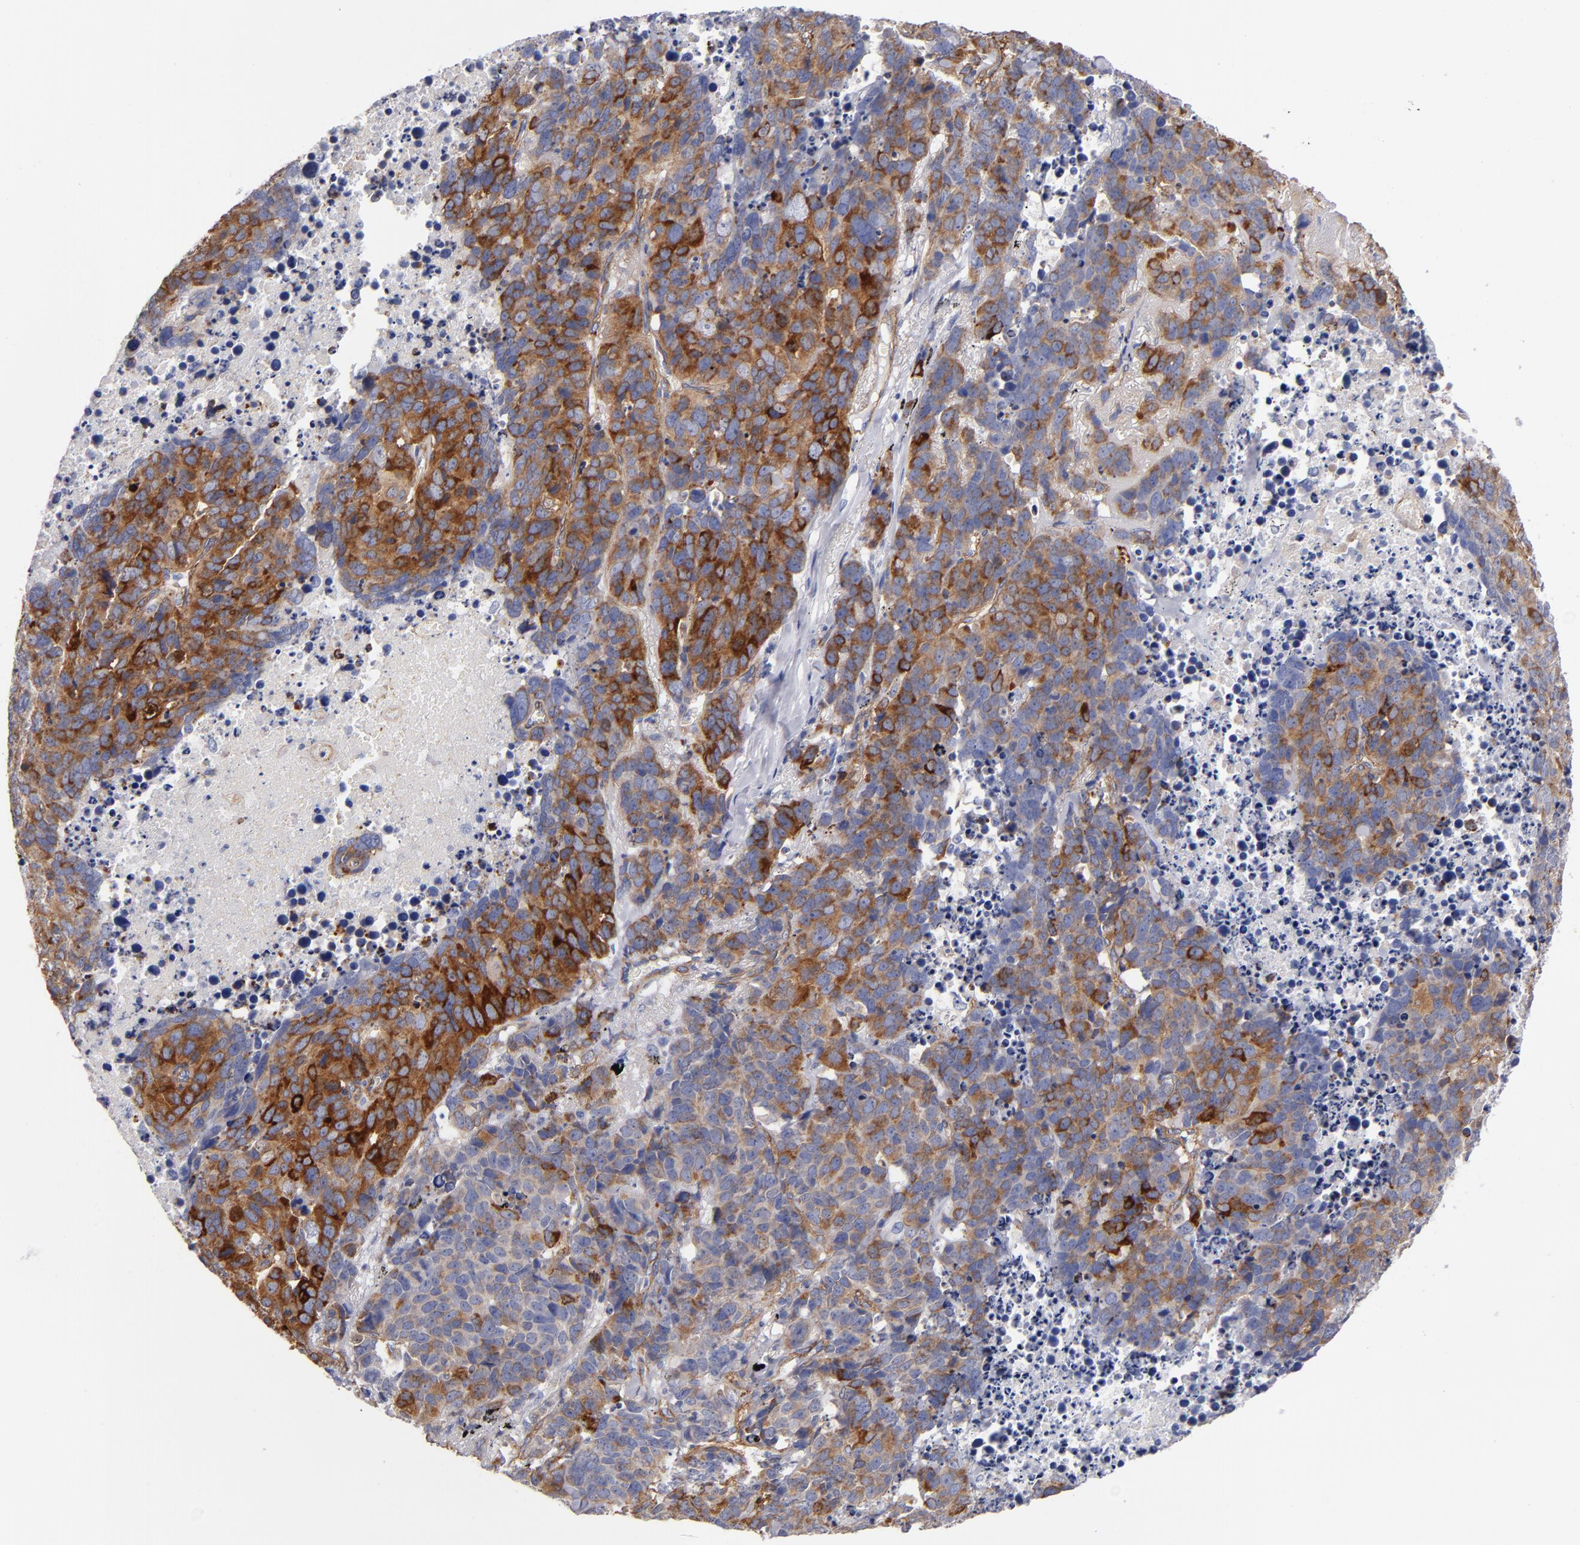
{"staining": {"intensity": "strong", "quantity": "25%-75%", "location": "cytoplasmic/membranous"}, "tissue": "lung cancer", "cell_type": "Tumor cells", "image_type": "cancer", "snomed": [{"axis": "morphology", "description": "Carcinoid, malignant, NOS"}, {"axis": "topography", "description": "Lung"}], "caption": "This micrograph exhibits immunohistochemistry (IHC) staining of human lung cancer, with high strong cytoplasmic/membranous staining in about 25%-75% of tumor cells.", "gene": "LAMC1", "patient": {"sex": "male", "age": 60}}